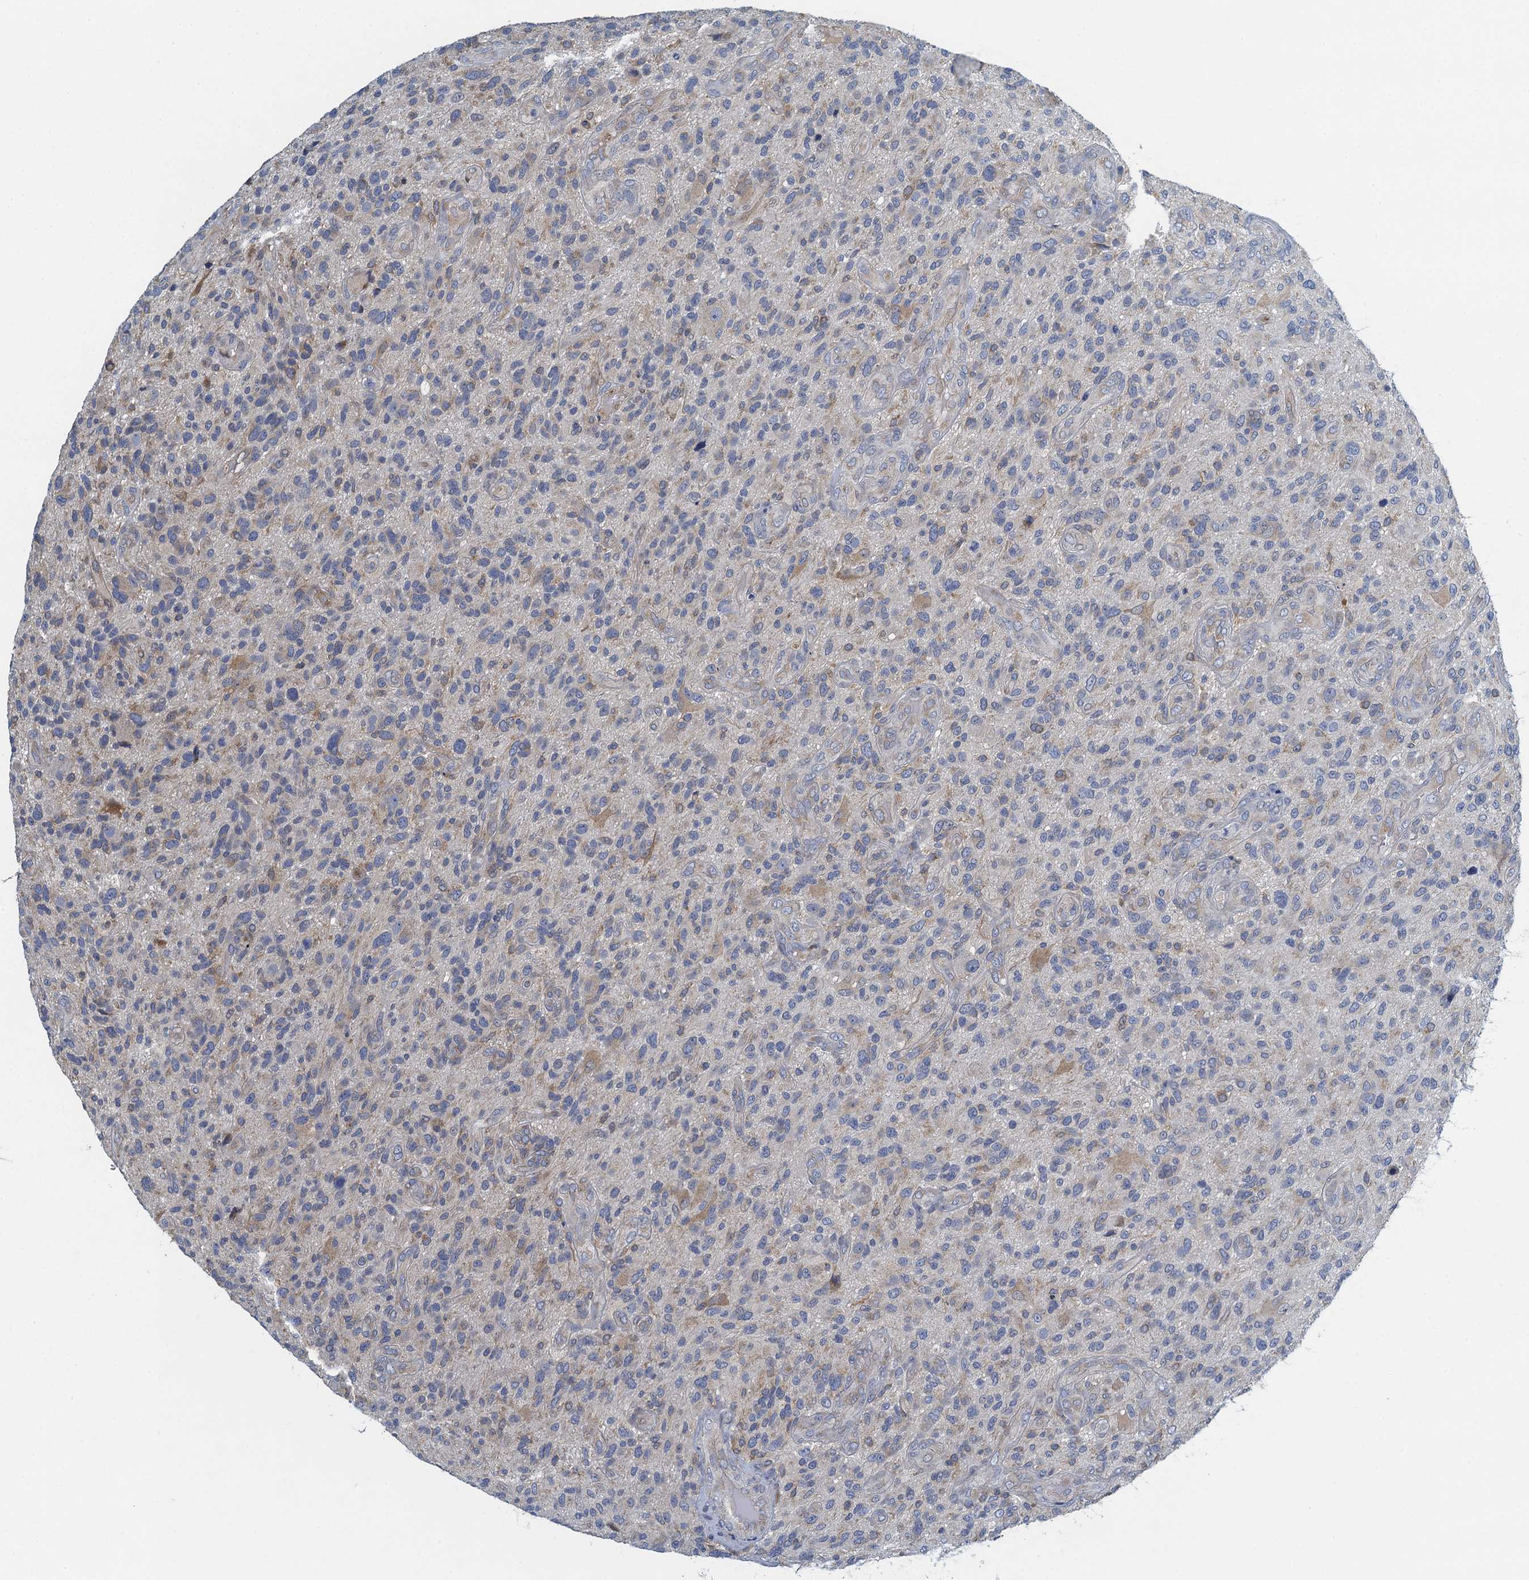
{"staining": {"intensity": "negative", "quantity": "none", "location": "none"}, "tissue": "glioma", "cell_type": "Tumor cells", "image_type": "cancer", "snomed": [{"axis": "morphology", "description": "Glioma, malignant, High grade"}, {"axis": "topography", "description": "Brain"}], "caption": "High magnification brightfield microscopy of malignant glioma (high-grade) stained with DAB (3,3'-diaminobenzidine) (brown) and counterstained with hematoxylin (blue): tumor cells show no significant positivity.", "gene": "ALG2", "patient": {"sex": "male", "age": 47}}